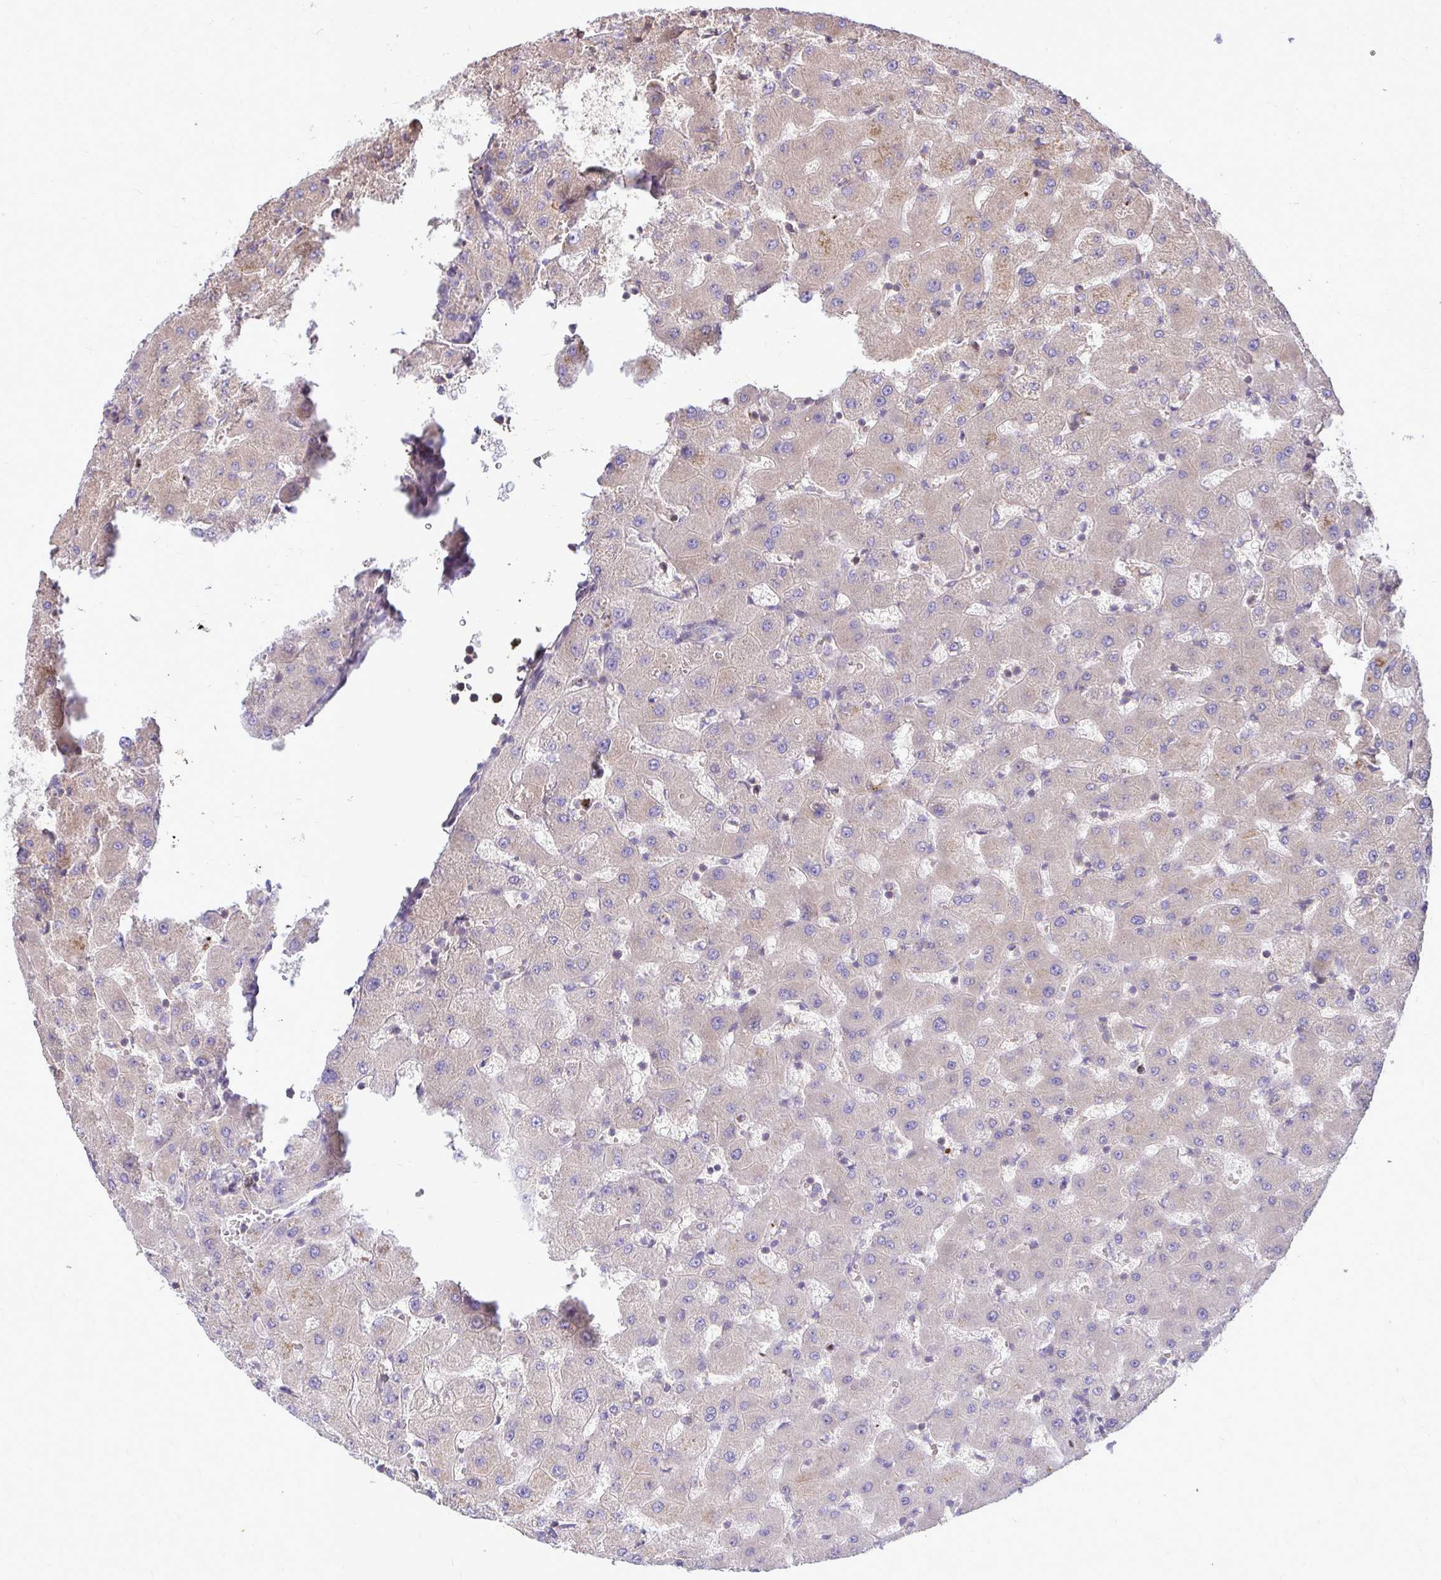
{"staining": {"intensity": "weak", "quantity": "25%-75%", "location": "cytoplasmic/membranous"}, "tissue": "liver", "cell_type": "Cholangiocytes", "image_type": "normal", "snomed": [{"axis": "morphology", "description": "Normal tissue, NOS"}, {"axis": "topography", "description": "Liver"}], "caption": "Immunohistochemistry (IHC) of benign liver exhibits low levels of weak cytoplasmic/membranous expression in about 25%-75% of cholangiocytes. The protein of interest is stained brown, and the nuclei are stained in blue (DAB (3,3'-diaminobenzidine) IHC with brightfield microscopy, high magnification).", "gene": "FMR1", "patient": {"sex": "female", "age": 63}}